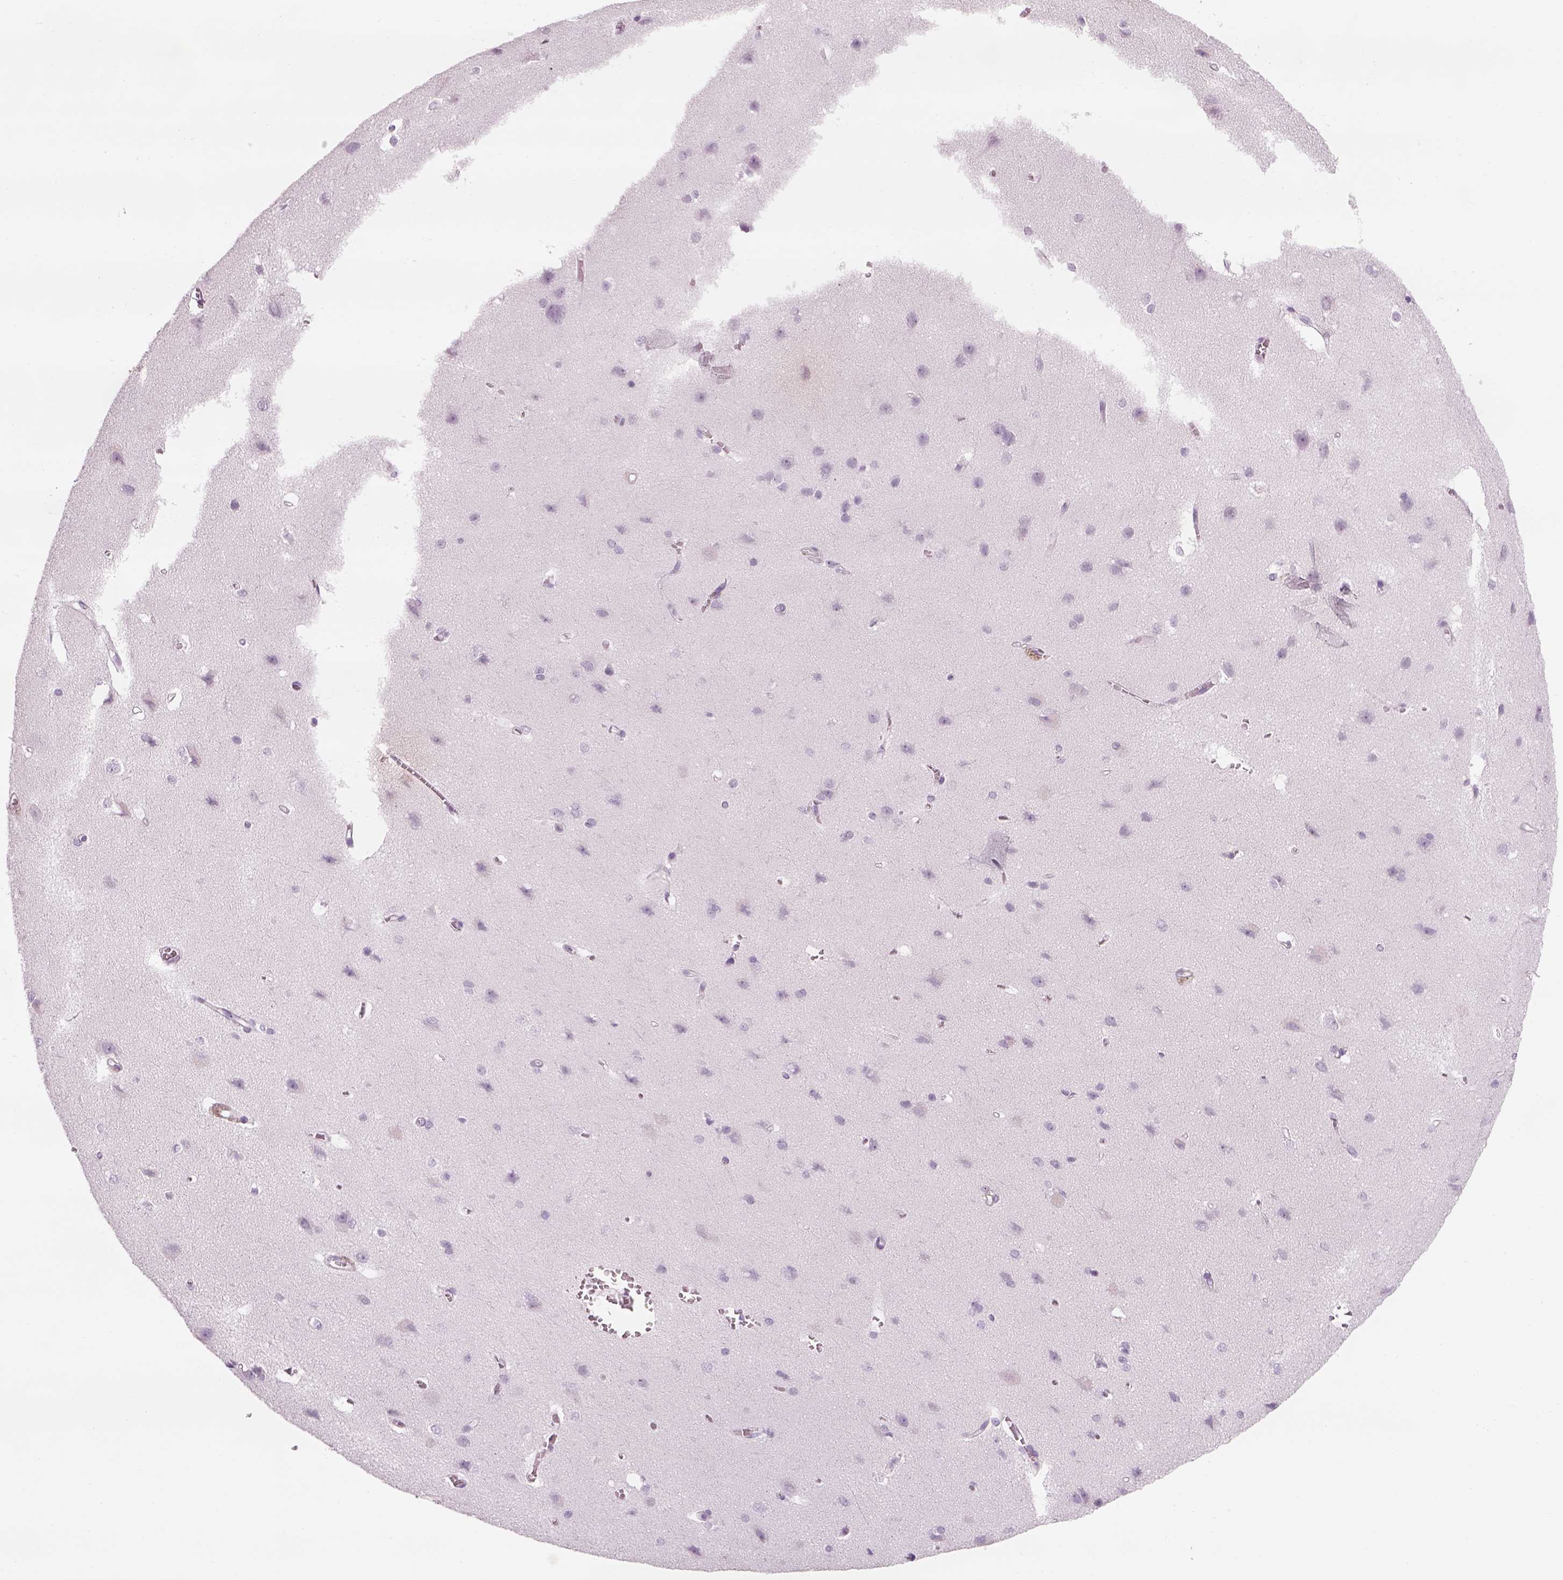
{"staining": {"intensity": "negative", "quantity": "none", "location": "none"}, "tissue": "cerebral cortex", "cell_type": "Endothelial cells", "image_type": "normal", "snomed": [{"axis": "morphology", "description": "Normal tissue, NOS"}, {"axis": "topography", "description": "Cerebral cortex"}], "caption": "There is no significant expression in endothelial cells of cerebral cortex. (DAB (3,3'-diaminobenzidine) immunohistochemistry with hematoxylin counter stain).", "gene": "GAS2L2", "patient": {"sex": "male", "age": 37}}